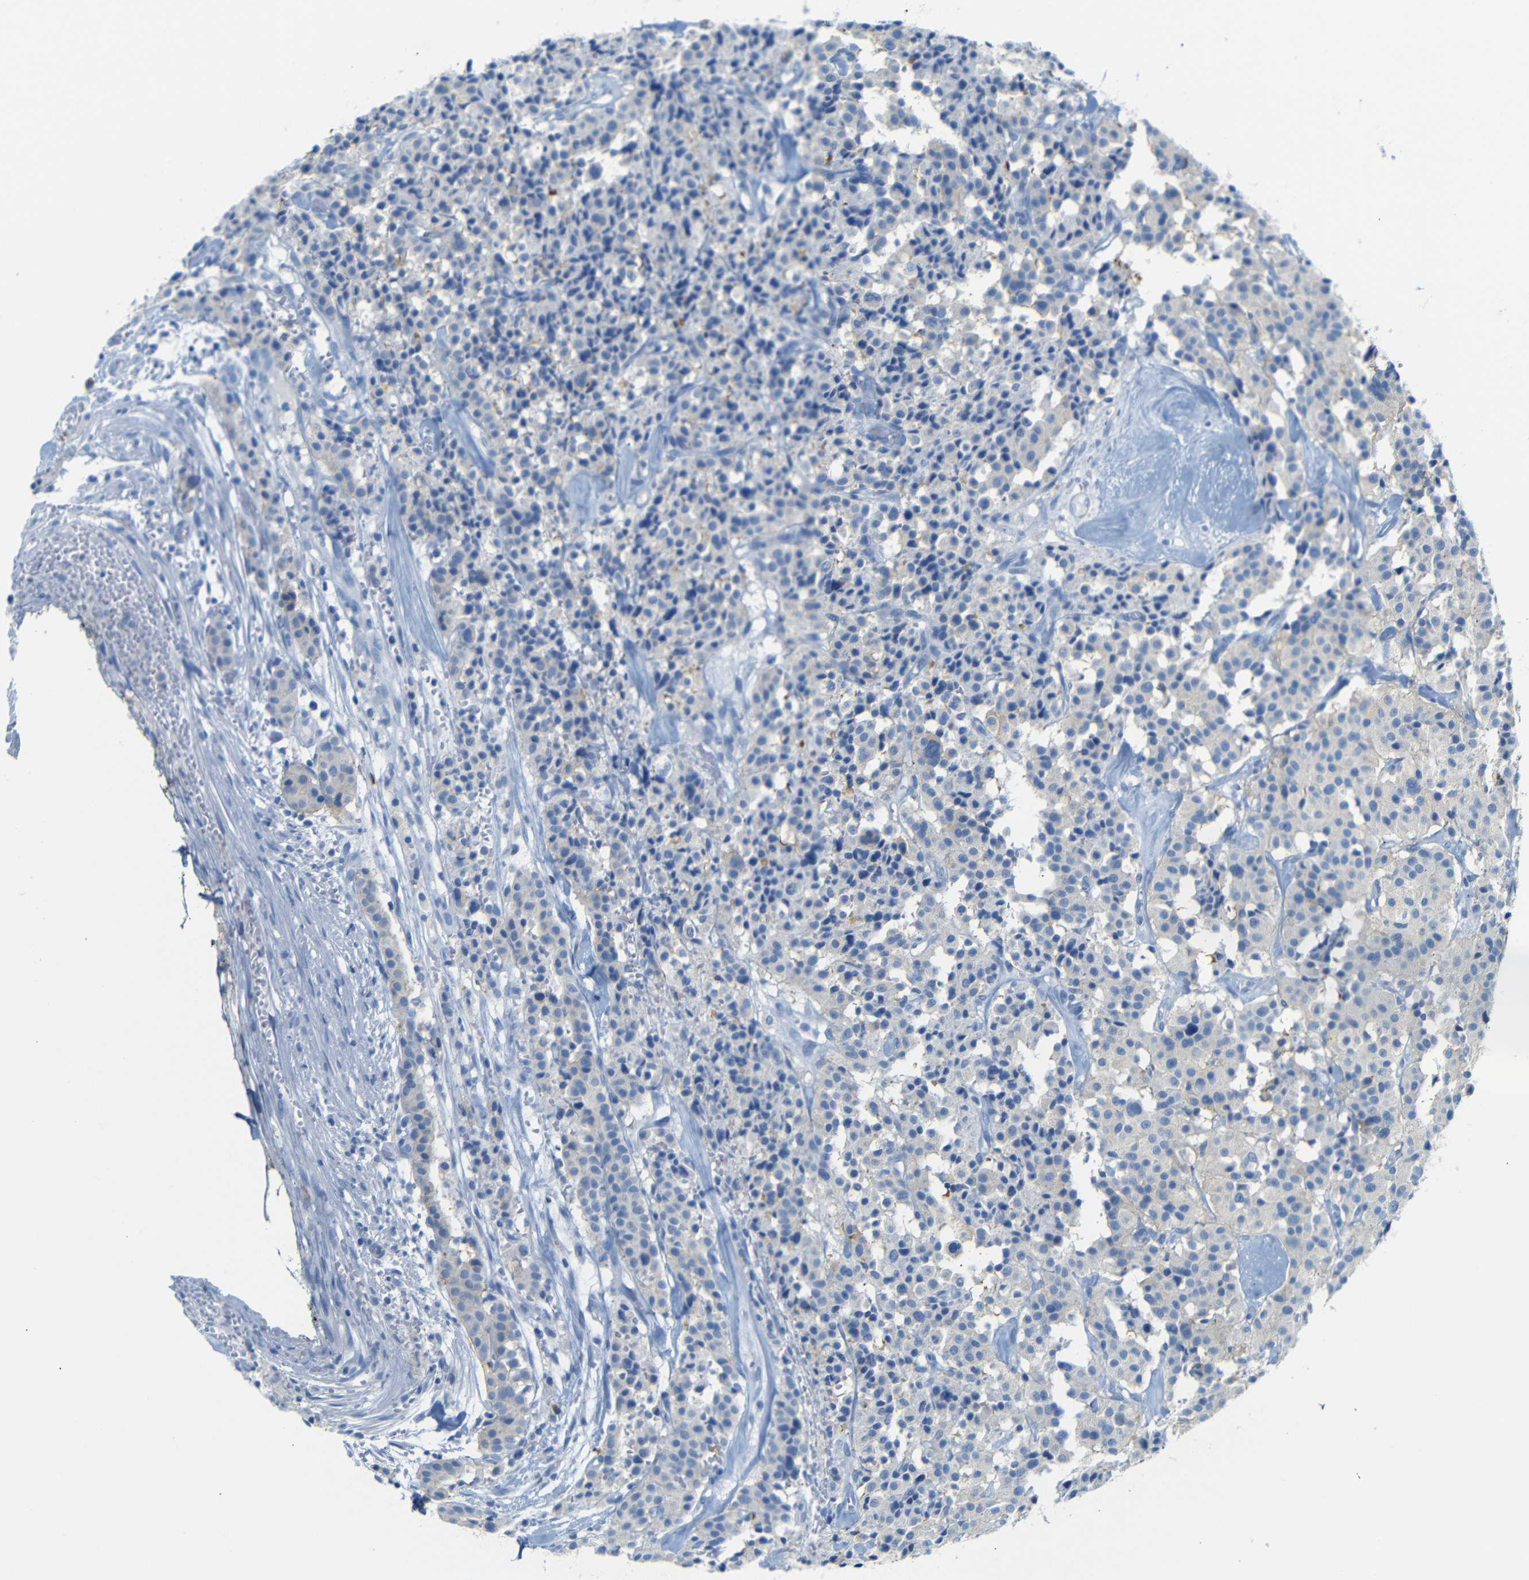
{"staining": {"intensity": "weak", "quantity": "<25%", "location": "cytoplasmic/membranous"}, "tissue": "carcinoid", "cell_type": "Tumor cells", "image_type": "cancer", "snomed": [{"axis": "morphology", "description": "Carcinoid, malignant, NOS"}, {"axis": "topography", "description": "Lung"}], "caption": "Protein analysis of carcinoid (malignant) displays no significant expression in tumor cells.", "gene": "FCRL1", "patient": {"sex": "male", "age": 30}}